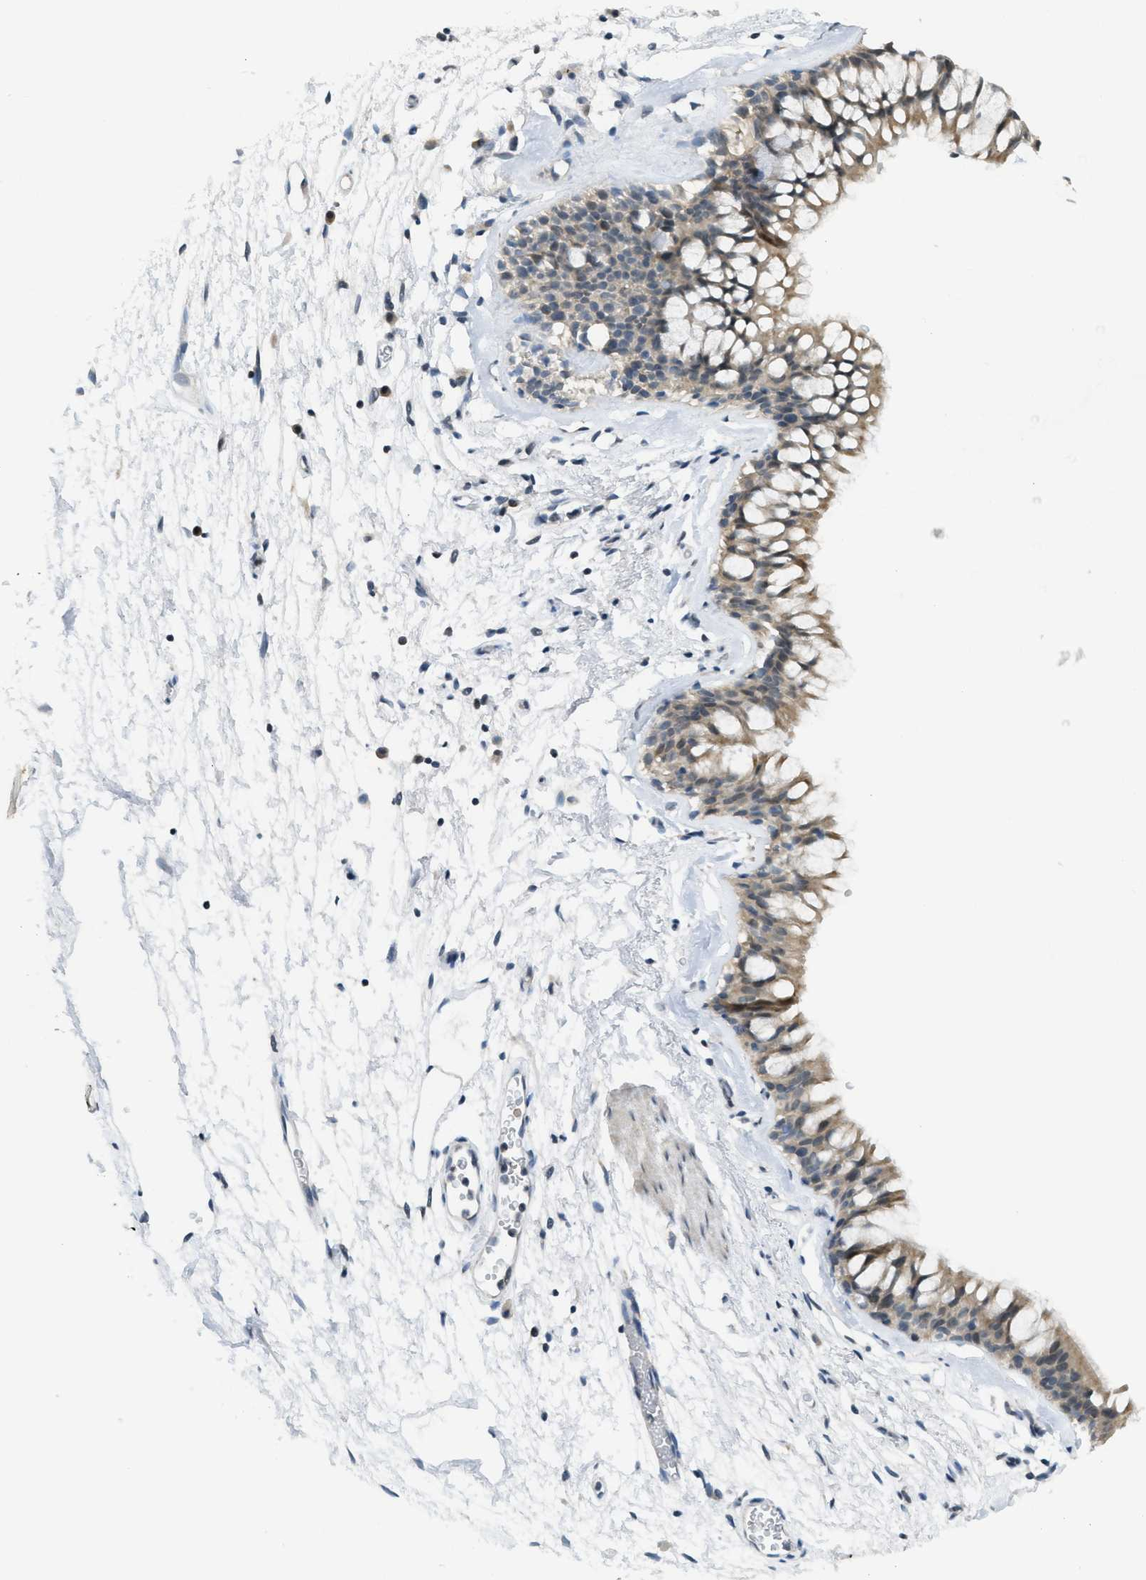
{"staining": {"intensity": "weak", "quantity": ">75%", "location": "cytoplasmic/membranous"}, "tissue": "bronchus", "cell_type": "Respiratory epithelial cells", "image_type": "normal", "snomed": [{"axis": "morphology", "description": "Normal tissue, NOS"}, {"axis": "topography", "description": "Cartilage tissue"}, {"axis": "topography", "description": "Bronchus"}], "caption": "Bronchus stained with IHC displays weak cytoplasmic/membranous positivity in approximately >75% of respiratory epithelial cells. Immunohistochemistry stains the protein in brown and the nuclei are stained blue.", "gene": "TXNDC2", "patient": {"sex": "female", "age": 53}}